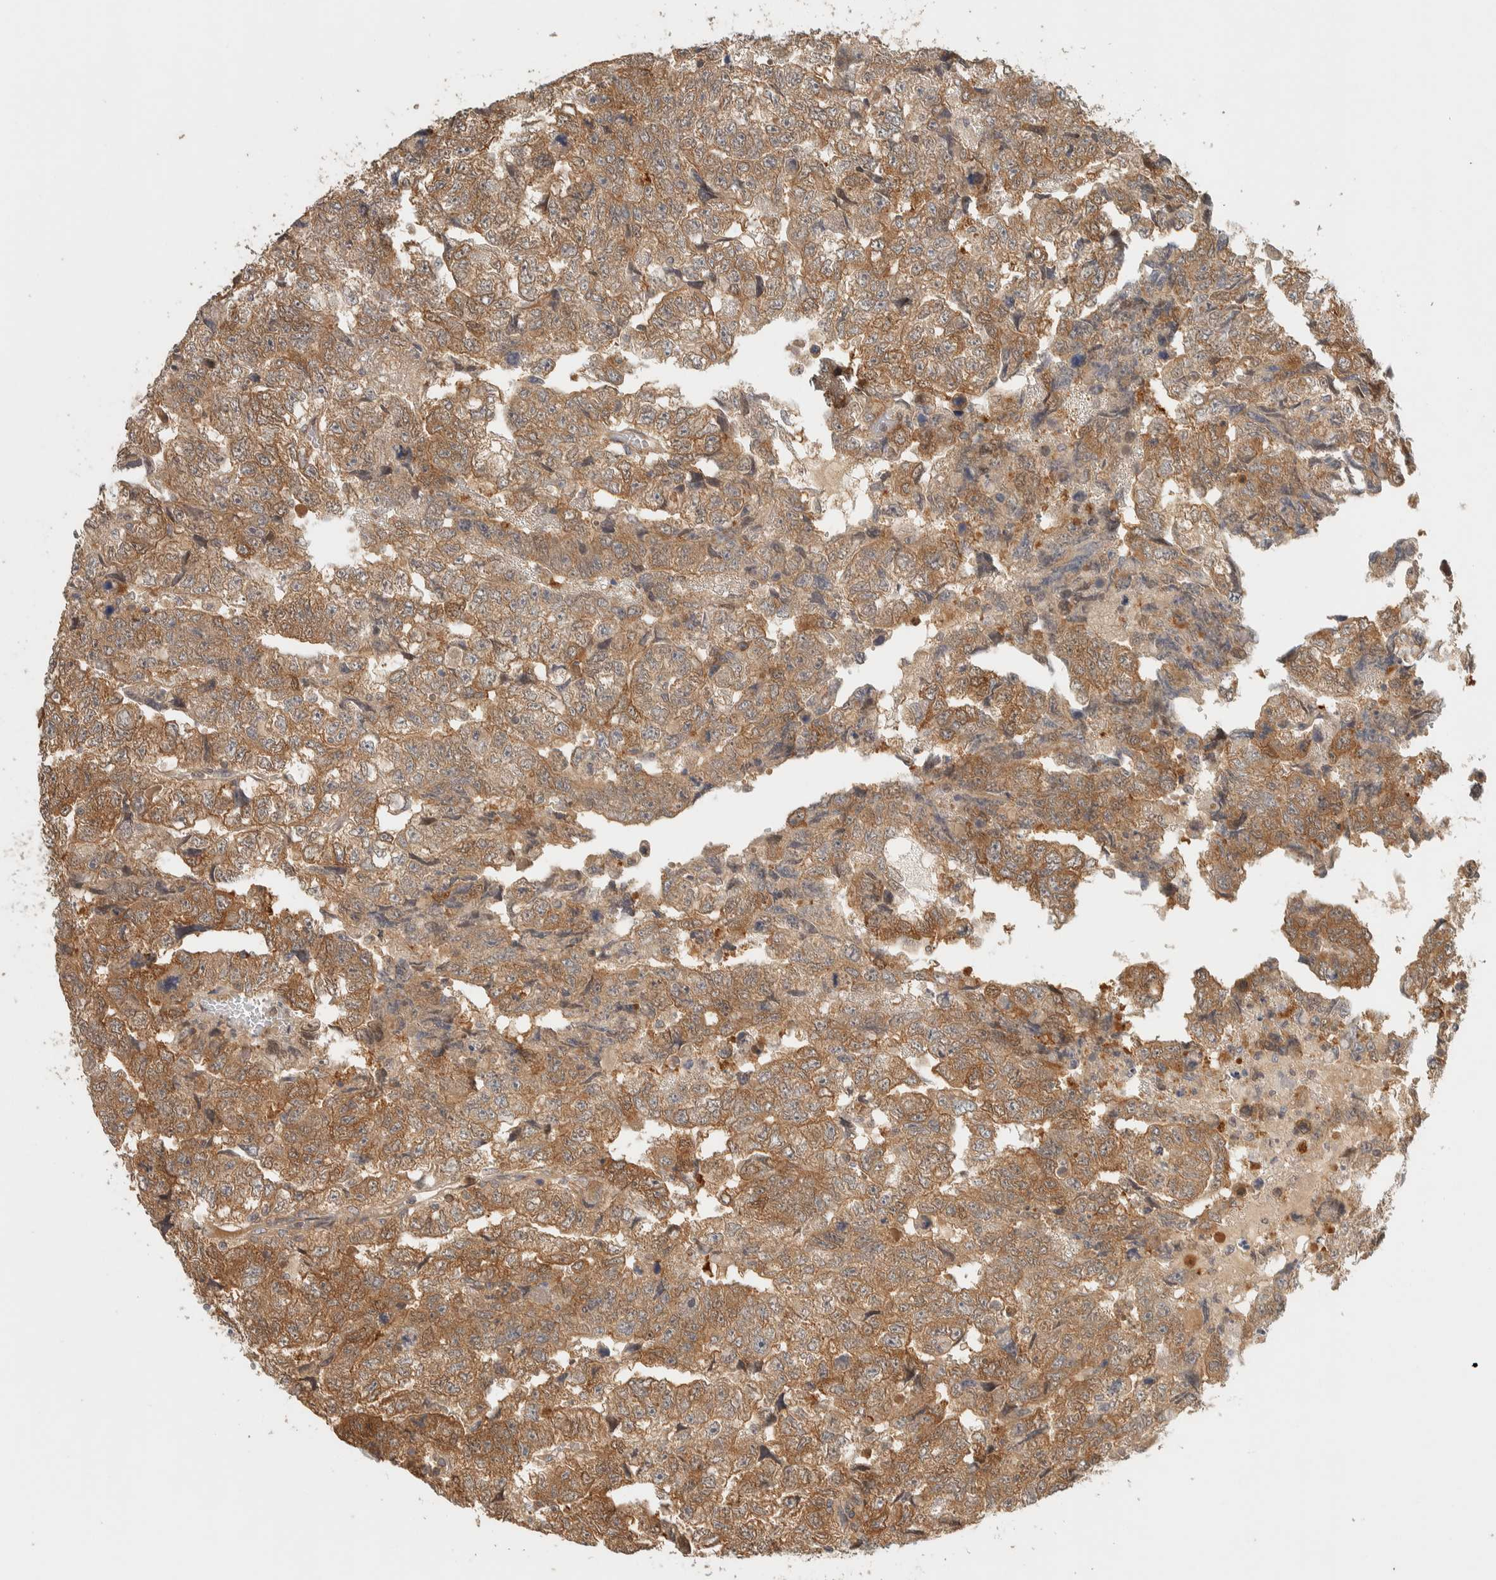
{"staining": {"intensity": "moderate", "quantity": ">75%", "location": "cytoplasmic/membranous"}, "tissue": "testis cancer", "cell_type": "Tumor cells", "image_type": "cancer", "snomed": [{"axis": "morphology", "description": "Carcinoma, Embryonal, NOS"}, {"axis": "topography", "description": "Testis"}], "caption": "Immunohistochemical staining of testis cancer (embryonal carcinoma) displays medium levels of moderate cytoplasmic/membranous positivity in approximately >75% of tumor cells.", "gene": "ADSS2", "patient": {"sex": "male", "age": 36}}